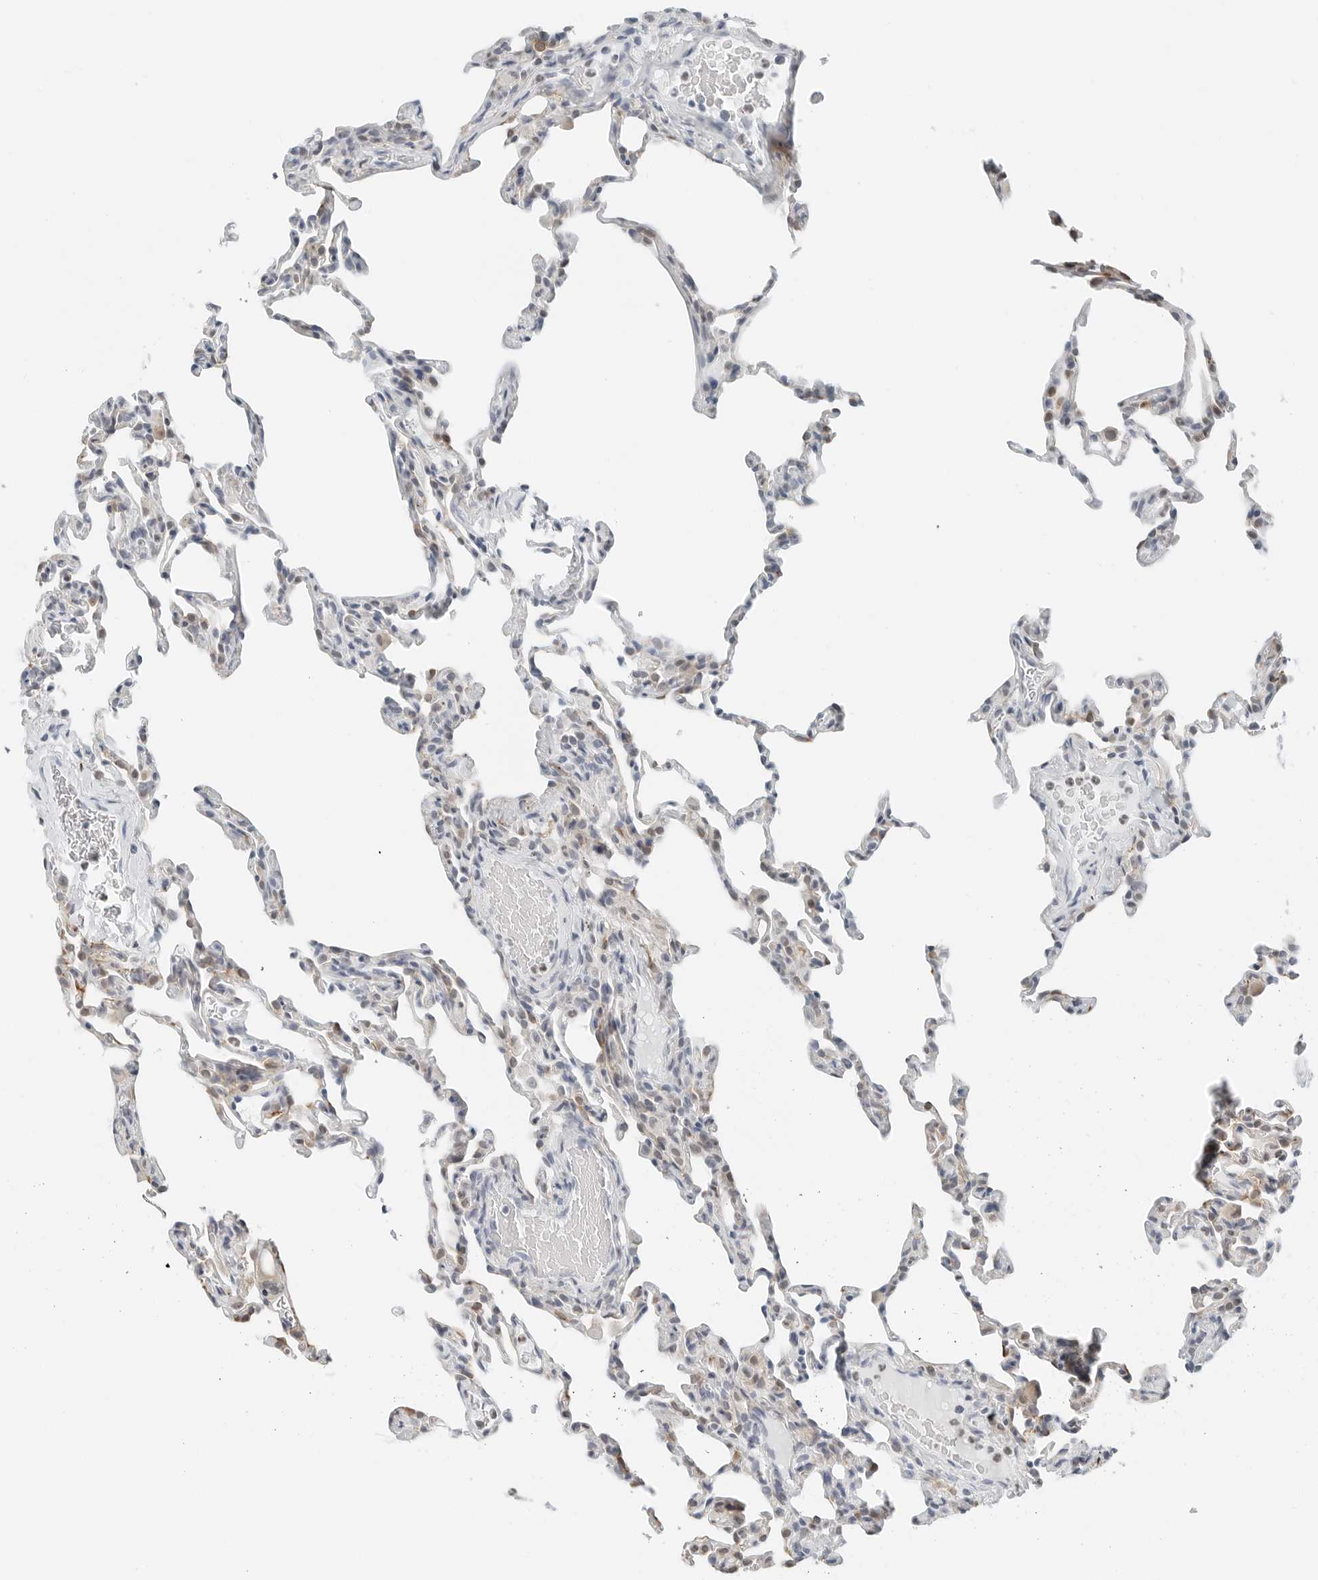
{"staining": {"intensity": "weak", "quantity": "<25%", "location": "cytoplasmic/membranous"}, "tissue": "lung", "cell_type": "Alveolar cells", "image_type": "normal", "snomed": [{"axis": "morphology", "description": "Normal tissue, NOS"}, {"axis": "topography", "description": "Lung"}], "caption": "An immunohistochemistry (IHC) histopathology image of benign lung is shown. There is no staining in alveolar cells of lung.", "gene": "P4HA2", "patient": {"sex": "male", "age": 20}}